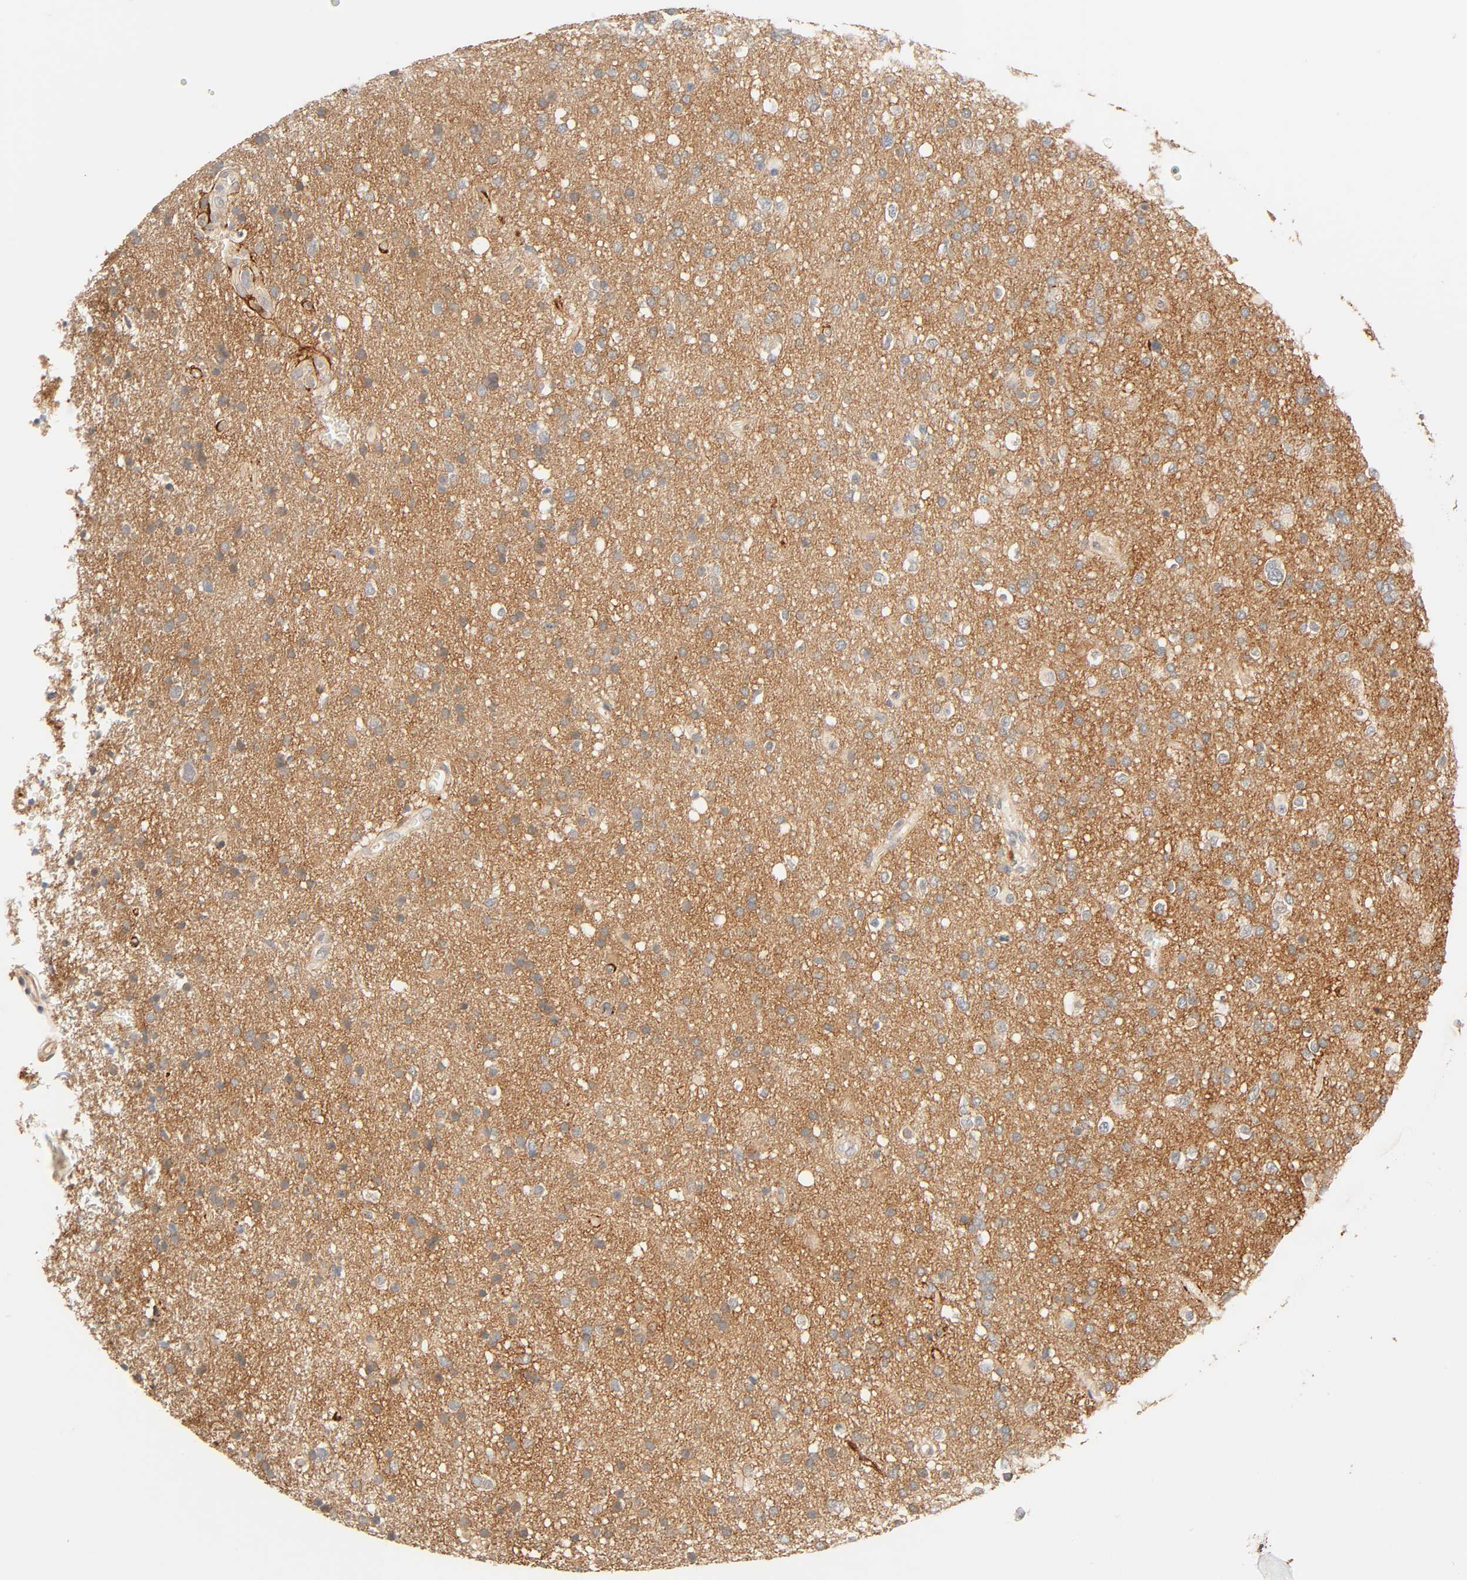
{"staining": {"intensity": "weak", "quantity": "25%-75%", "location": "cytoplasmic/membranous"}, "tissue": "glioma", "cell_type": "Tumor cells", "image_type": "cancer", "snomed": [{"axis": "morphology", "description": "Glioma, malignant, High grade"}, {"axis": "topography", "description": "Brain"}], "caption": "Malignant glioma (high-grade) stained with a protein marker exhibits weak staining in tumor cells.", "gene": "CACNA1G", "patient": {"sex": "male", "age": 33}}